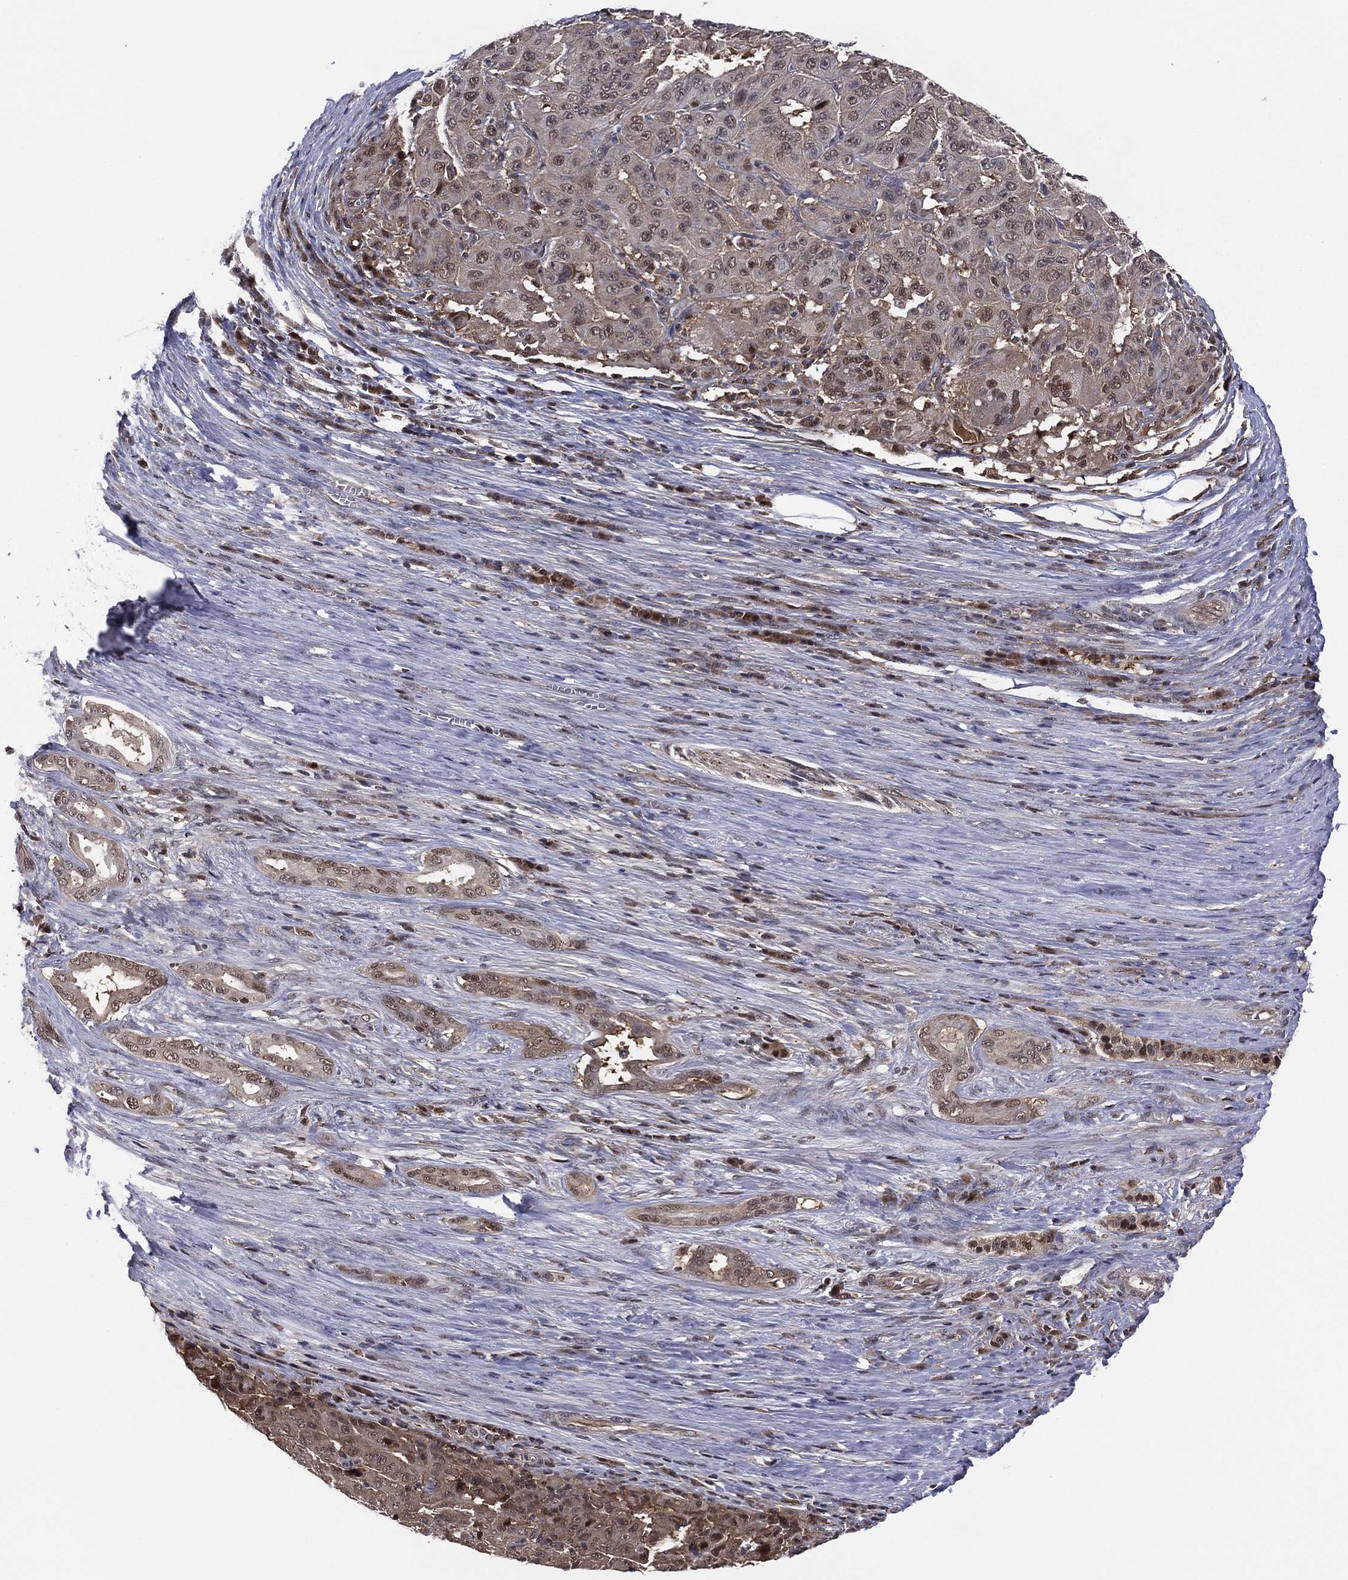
{"staining": {"intensity": "weak", "quantity": "25%-75%", "location": "cytoplasmic/membranous"}, "tissue": "pancreatic cancer", "cell_type": "Tumor cells", "image_type": "cancer", "snomed": [{"axis": "morphology", "description": "Adenocarcinoma, NOS"}, {"axis": "topography", "description": "Pancreas"}], "caption": "Pancreatic adenocarcinoma was stained to show a protein in brown. There is low levels of weak cytoplasmic/membranous positivity in approximately 25%-75% of tumor cells.", "gene": "ICOSLG", "patient": {"sex": "male", "age": 63}}